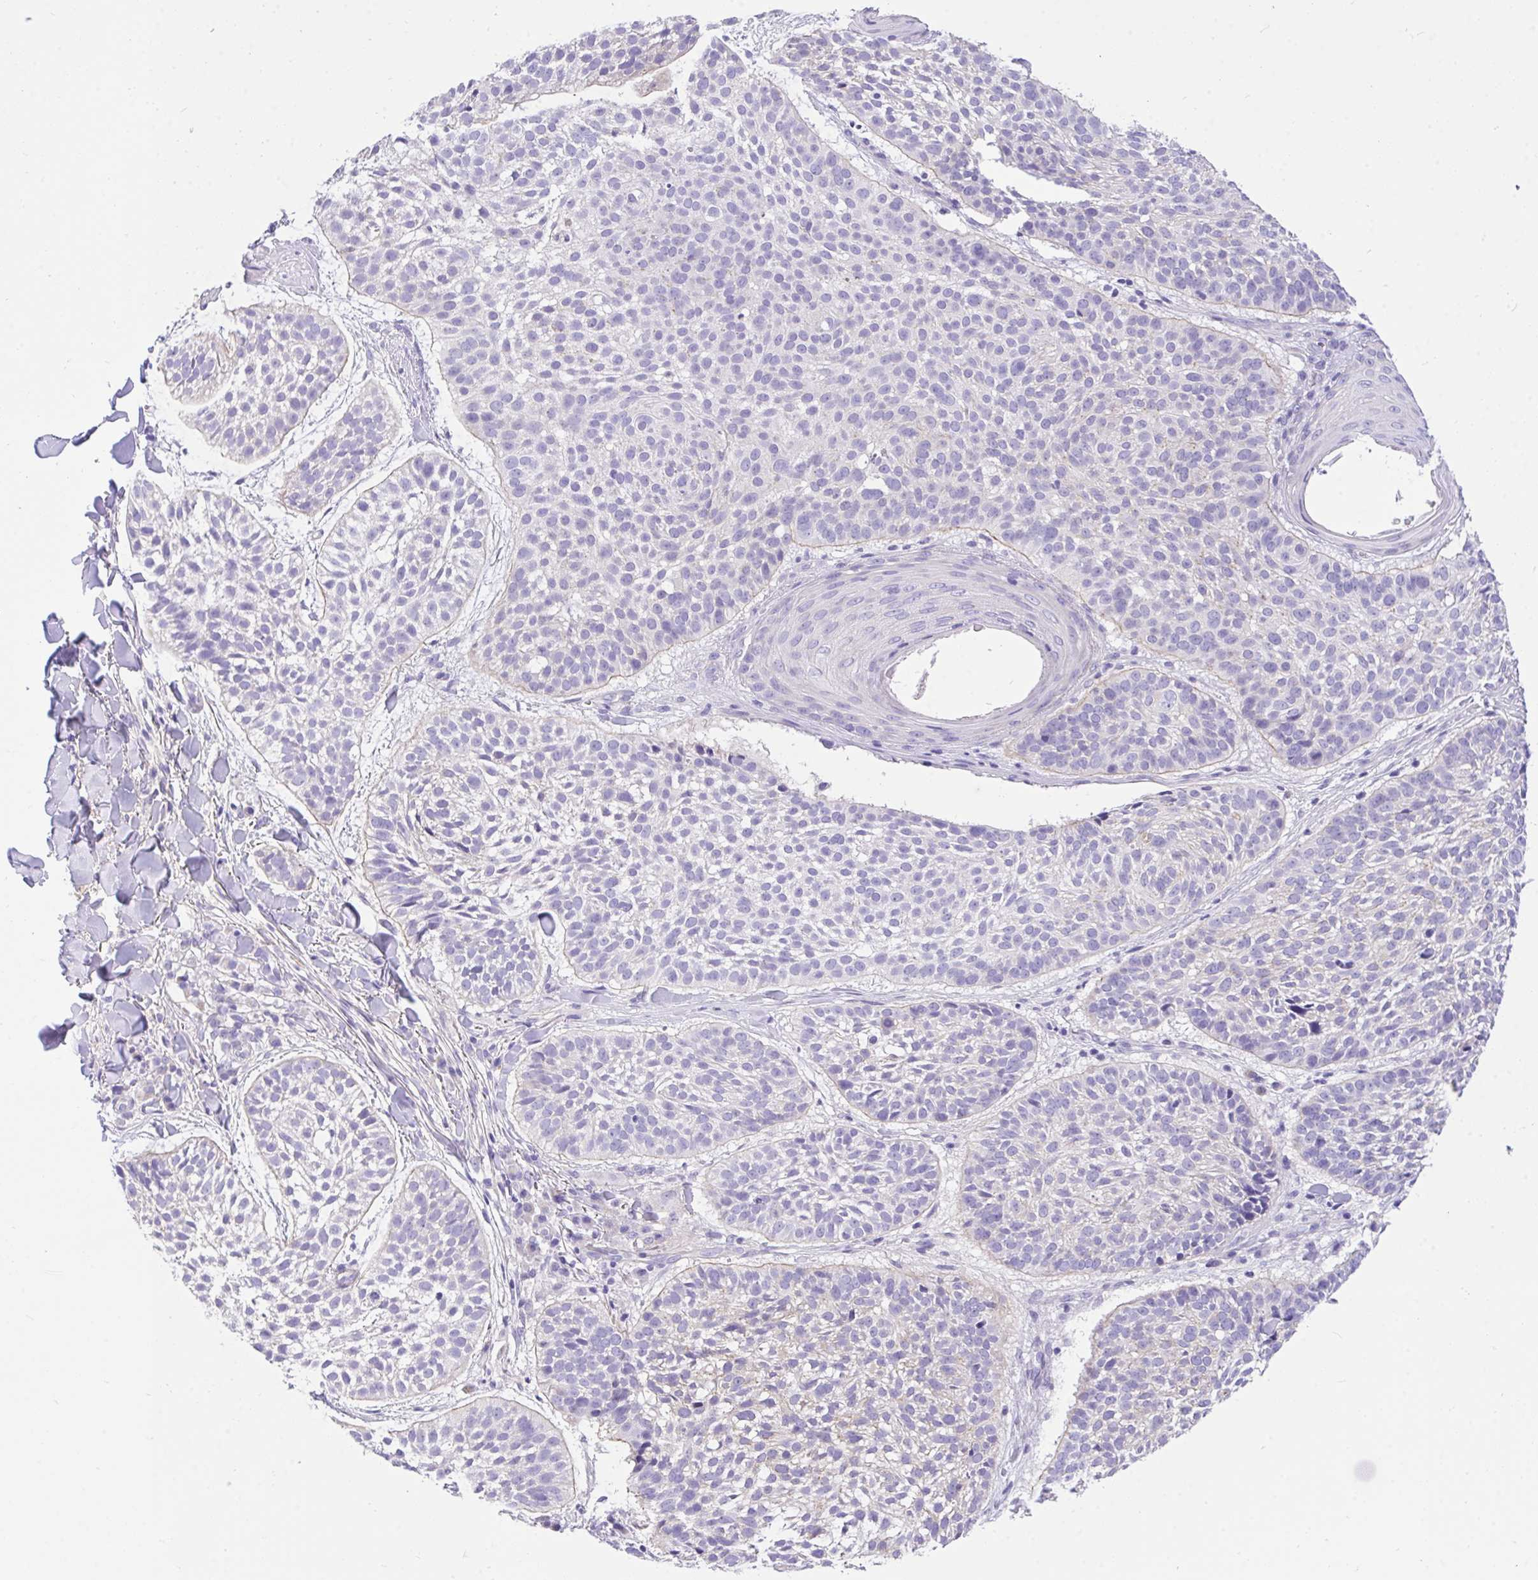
{"staining": {"intensity": "negative", "quantity": "none", "location": "none"}, "tissue": "skin cancer", "cell_type": "Tumor cells", "image_type": "cancer", "snomed": [{"axis": "morphology", "description": "Basal cell carcinoma"}, {"axis": "topography", "description": "Skin"}, {"axis": "topography", "description": "Skin of scalp"}], "caption": "This is an IHC micrograph of human basal cell carcinoma (skin). There is no expression in tumor cells.", "gene": "TLN2", "patient": {"sex": "female", "age": 45}}